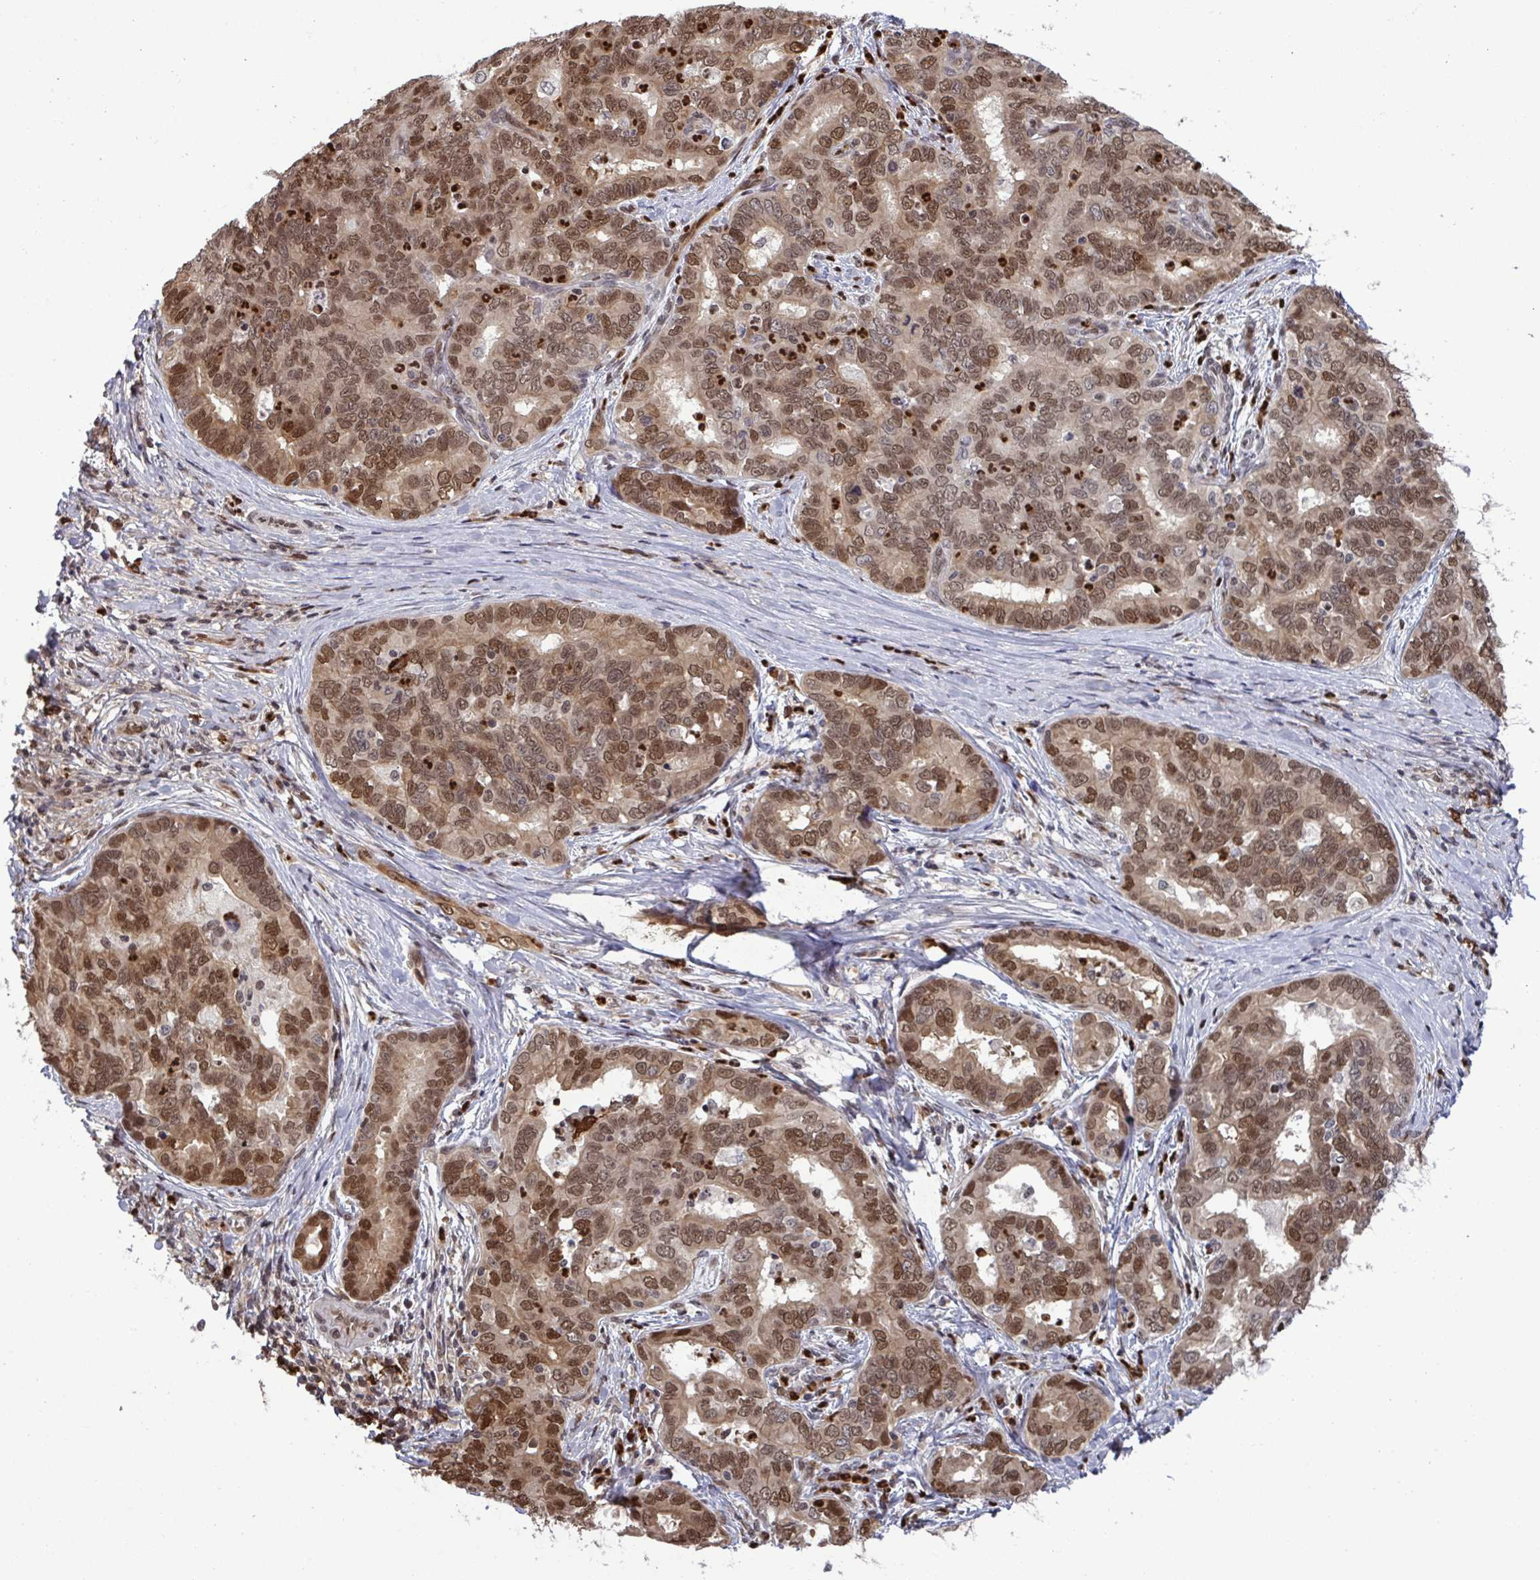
{"staining": {"intensity": "moderate", "quantity": ">75%", "location": "nuclear"}, "tissue": "liver cancer", "cell_type": "Tumor cells", "image_type": "cancer", "snomed": [{"axis": "morphology", "description": "Cholangiocarcinoma"}, {"axis": "topography", "description": "Liver"}], "caption": "IHC (DAB (3,3'-diaminobenzidine)) staining of liver cancer demonstrates moderate nuclear protein expression in approximately >75% of tumor cells.", "gene": "UXT", "patient": {"sex": "female", "age": 64}}